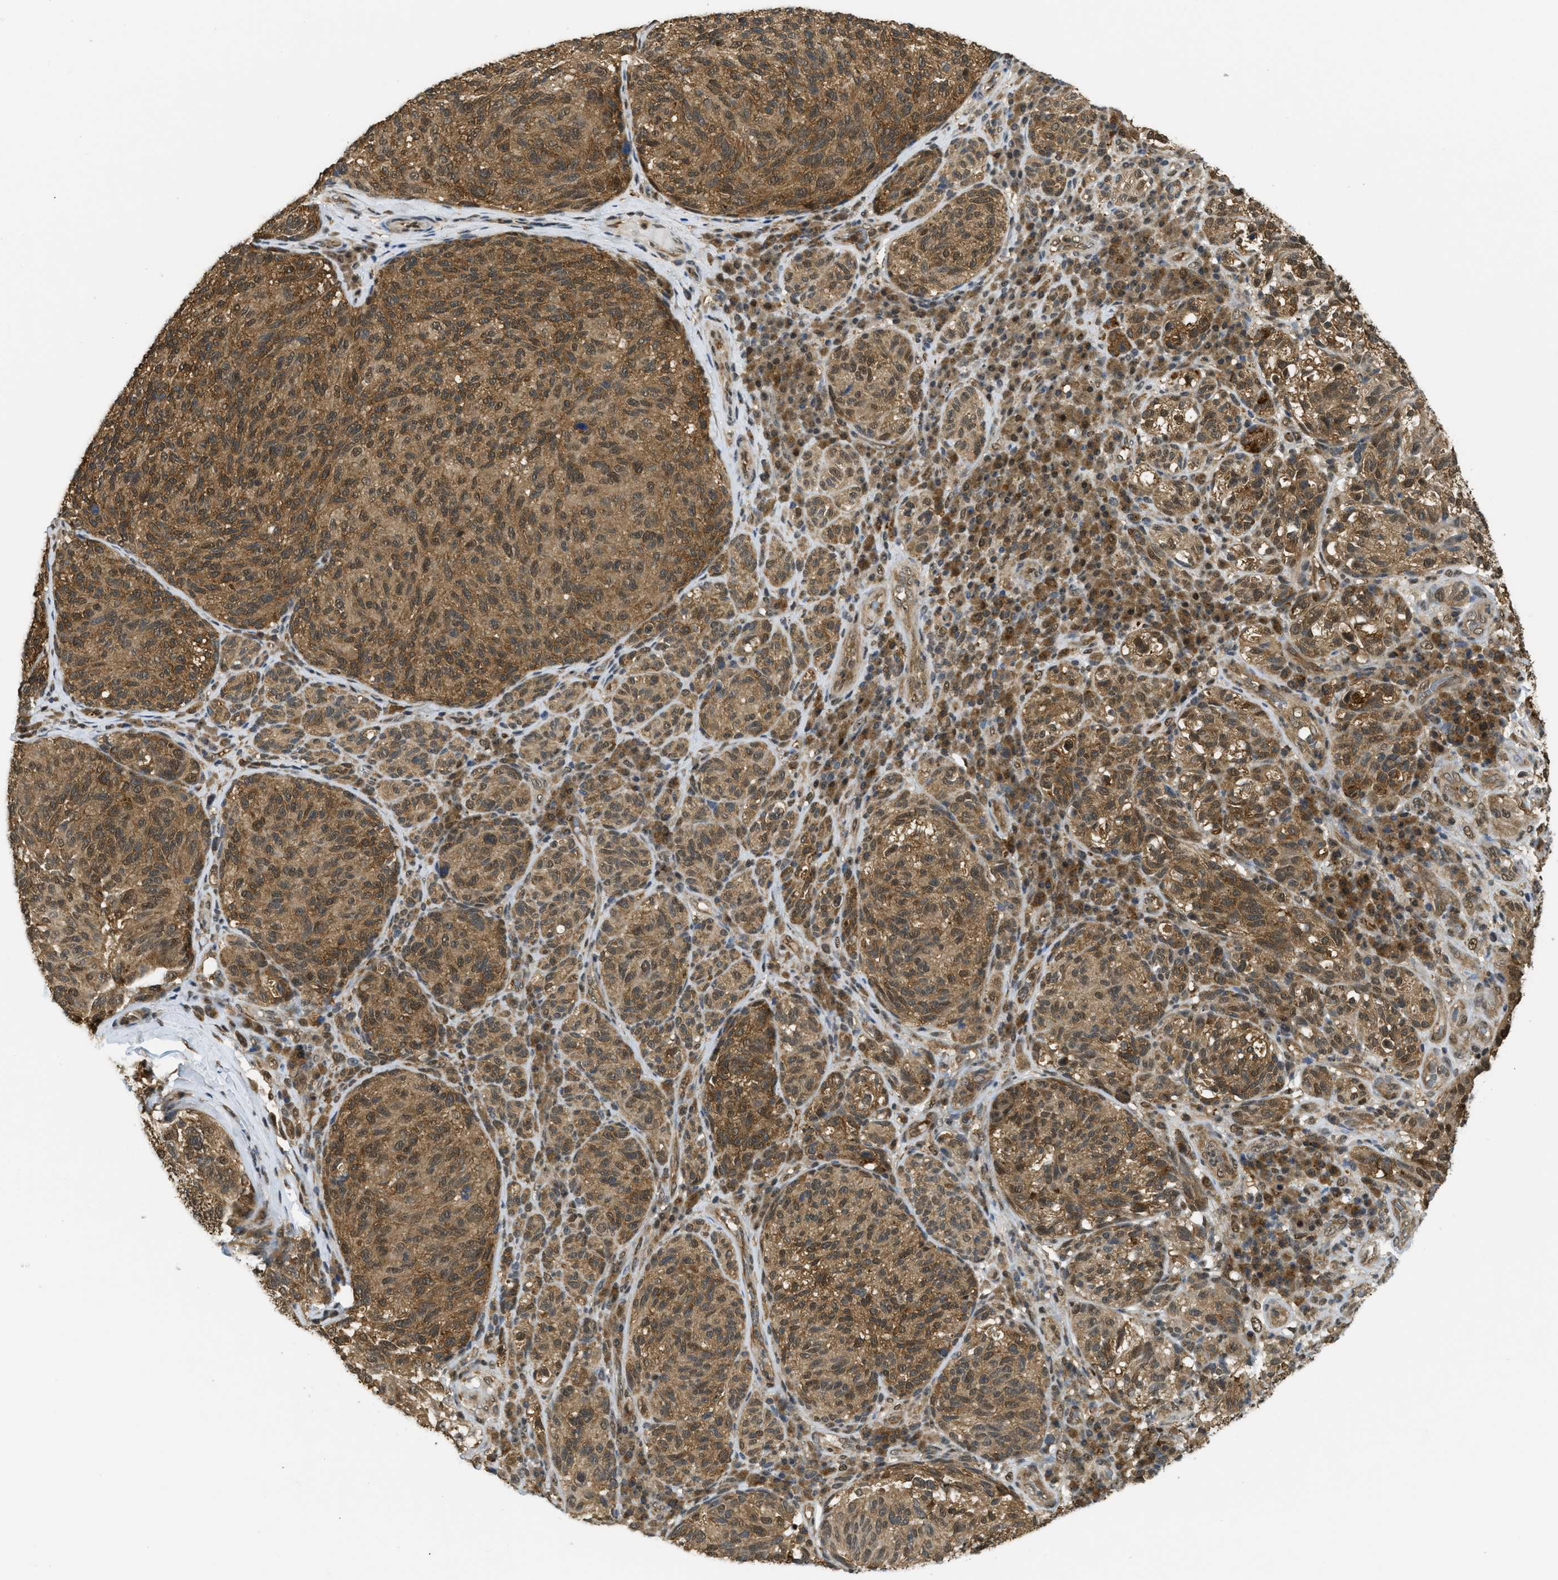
{"staining": {"intensity": "moderate", "quantity": ">75%", "location": "cytoplasmic/membranous"}, "tissue": "melanoma", "cell_type": "Tumor cells", "image_type": "cancer", "snomed": [{"axis": "morphology", "description": "Malignant melanoma, NOS"}, {"axis": "topography", "description": "Skin"}], "caption": "Immunohistochemistry (IHC) (DAB (3,3'-diaminobenzidine)) staining of malignant melanoma reveals moderate cytoplasmic/membranous protein staining in approximately >75% of tumor cells.", "gene": "PSMC5", "patient": {"sex": "female", "age": 73}}